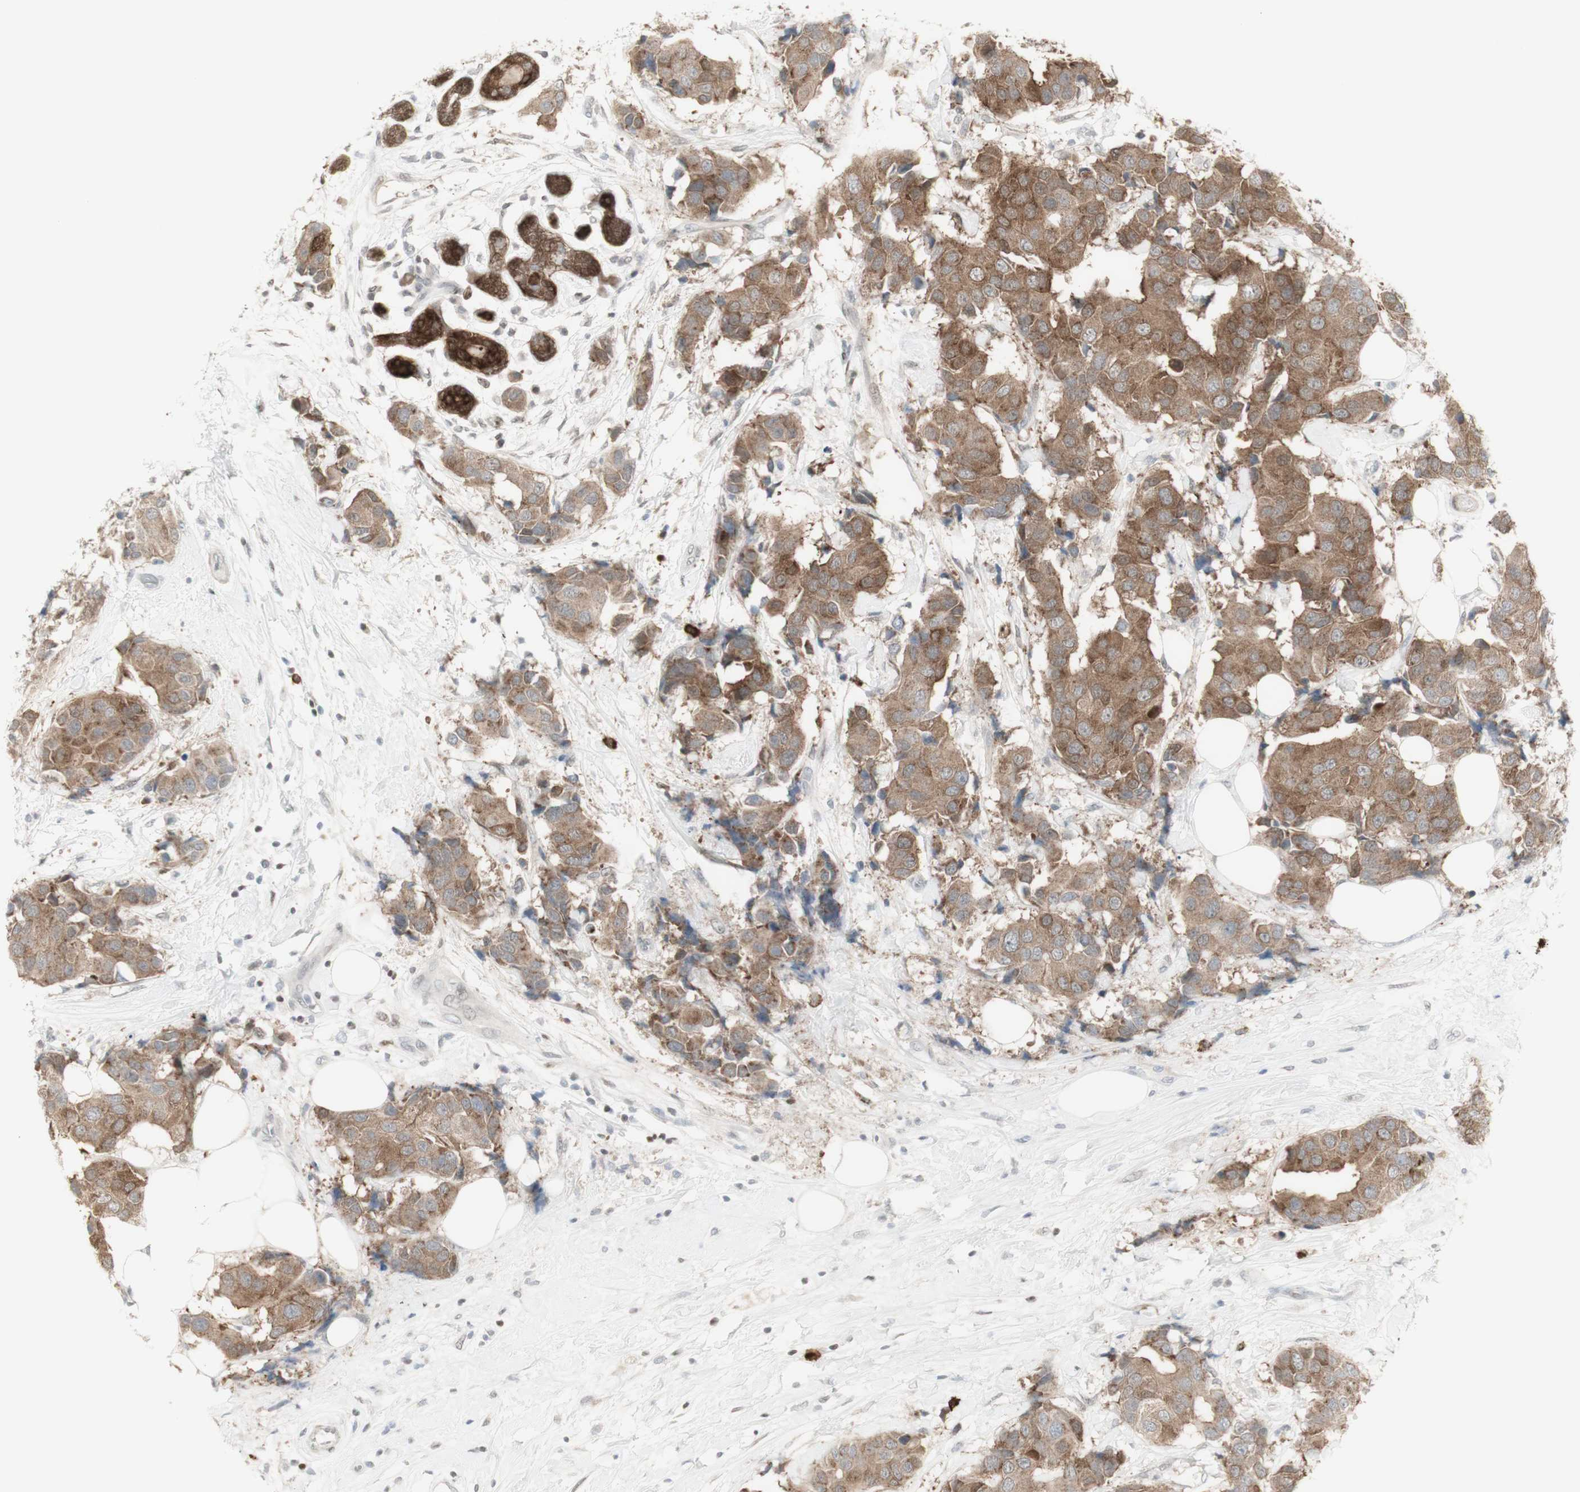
{"staining": {"intensity": "moderate", "quantity": ">75%", "location": "cytoplasmic/membranous"}, "tissue": "breast cancer", "cell_type": "Tumor cells", "image_type": "cancer", "snomed": [{"axis": "morphology", "description": "Normal tissue, NOS"}, {"axis": "morphology", "description": "Duct carcinoma"}, {"axis": "topography", "description": "Breast"}], "caption": "A histopathology image of intraductal carcinoma (breast) stained for a protein shows moderate cytoplasmic/membranous brown staining in tumor cells. Using DAB (brown) and hematoxylin (blue) stains, captured at high magnification using brightfield microscopy.", "gene": "C1orf116", "patient": {"sex": "female", "age": 39}}